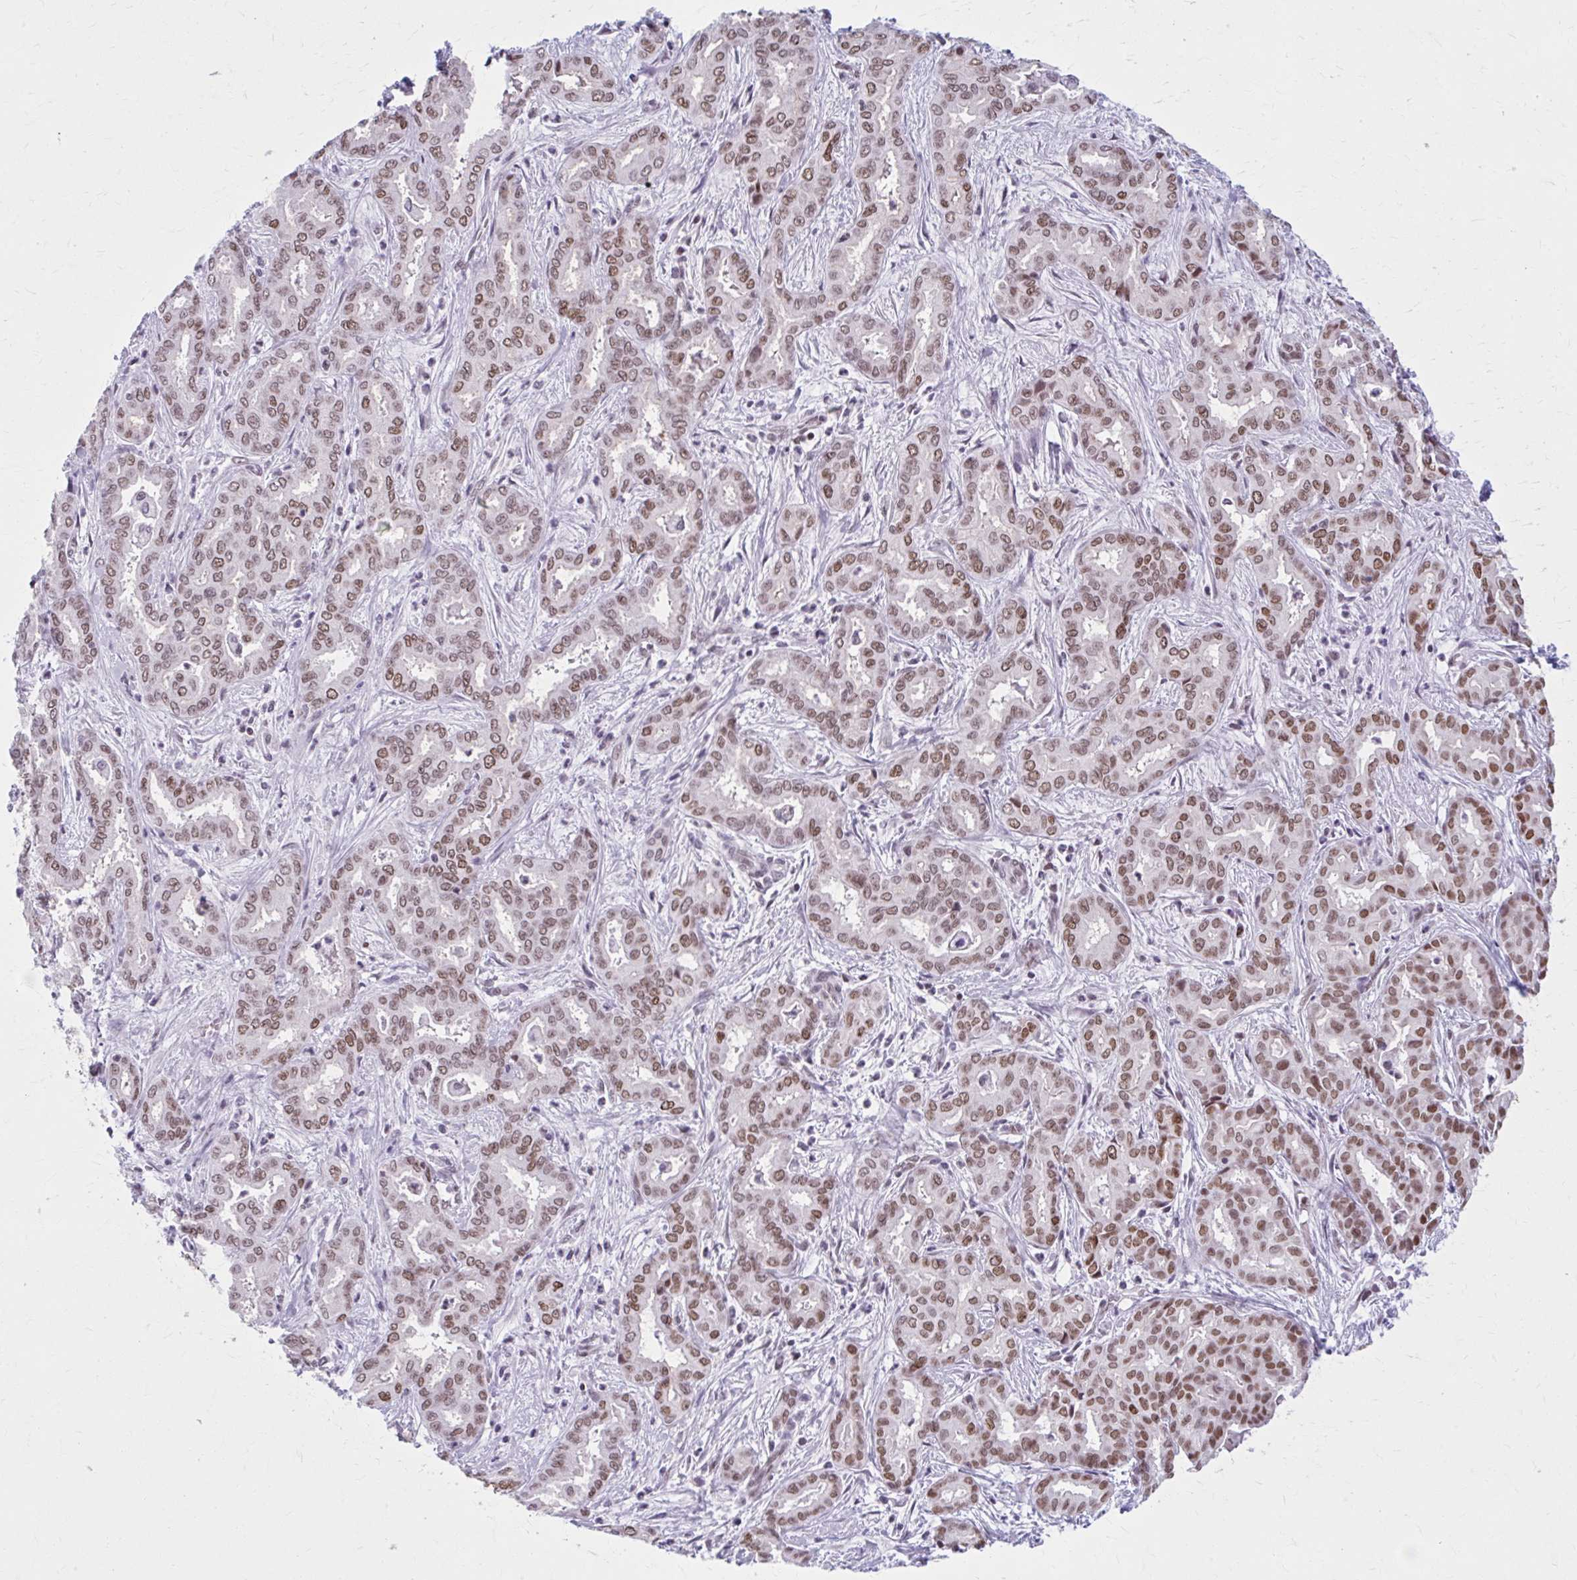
{"staining": {"intensity": "moderate", "quantity": ">75%", "location": "nuclear"}, "tissue": "liver cancer", "cell_type": "Tumor cells", "image_type": "cancer", "snomed": [{"axis": "morphology", "description": "Cholangiocarcinoma"}, {"axis": "topography", "description": "Liver"}], "caption": "Human liver cancer (cholangiocarcinoma) stained with a protein marker displays moderate staining in tumor cells.", "gene": "PABIR1", "patient": {"sex": "female", "age": 64}}